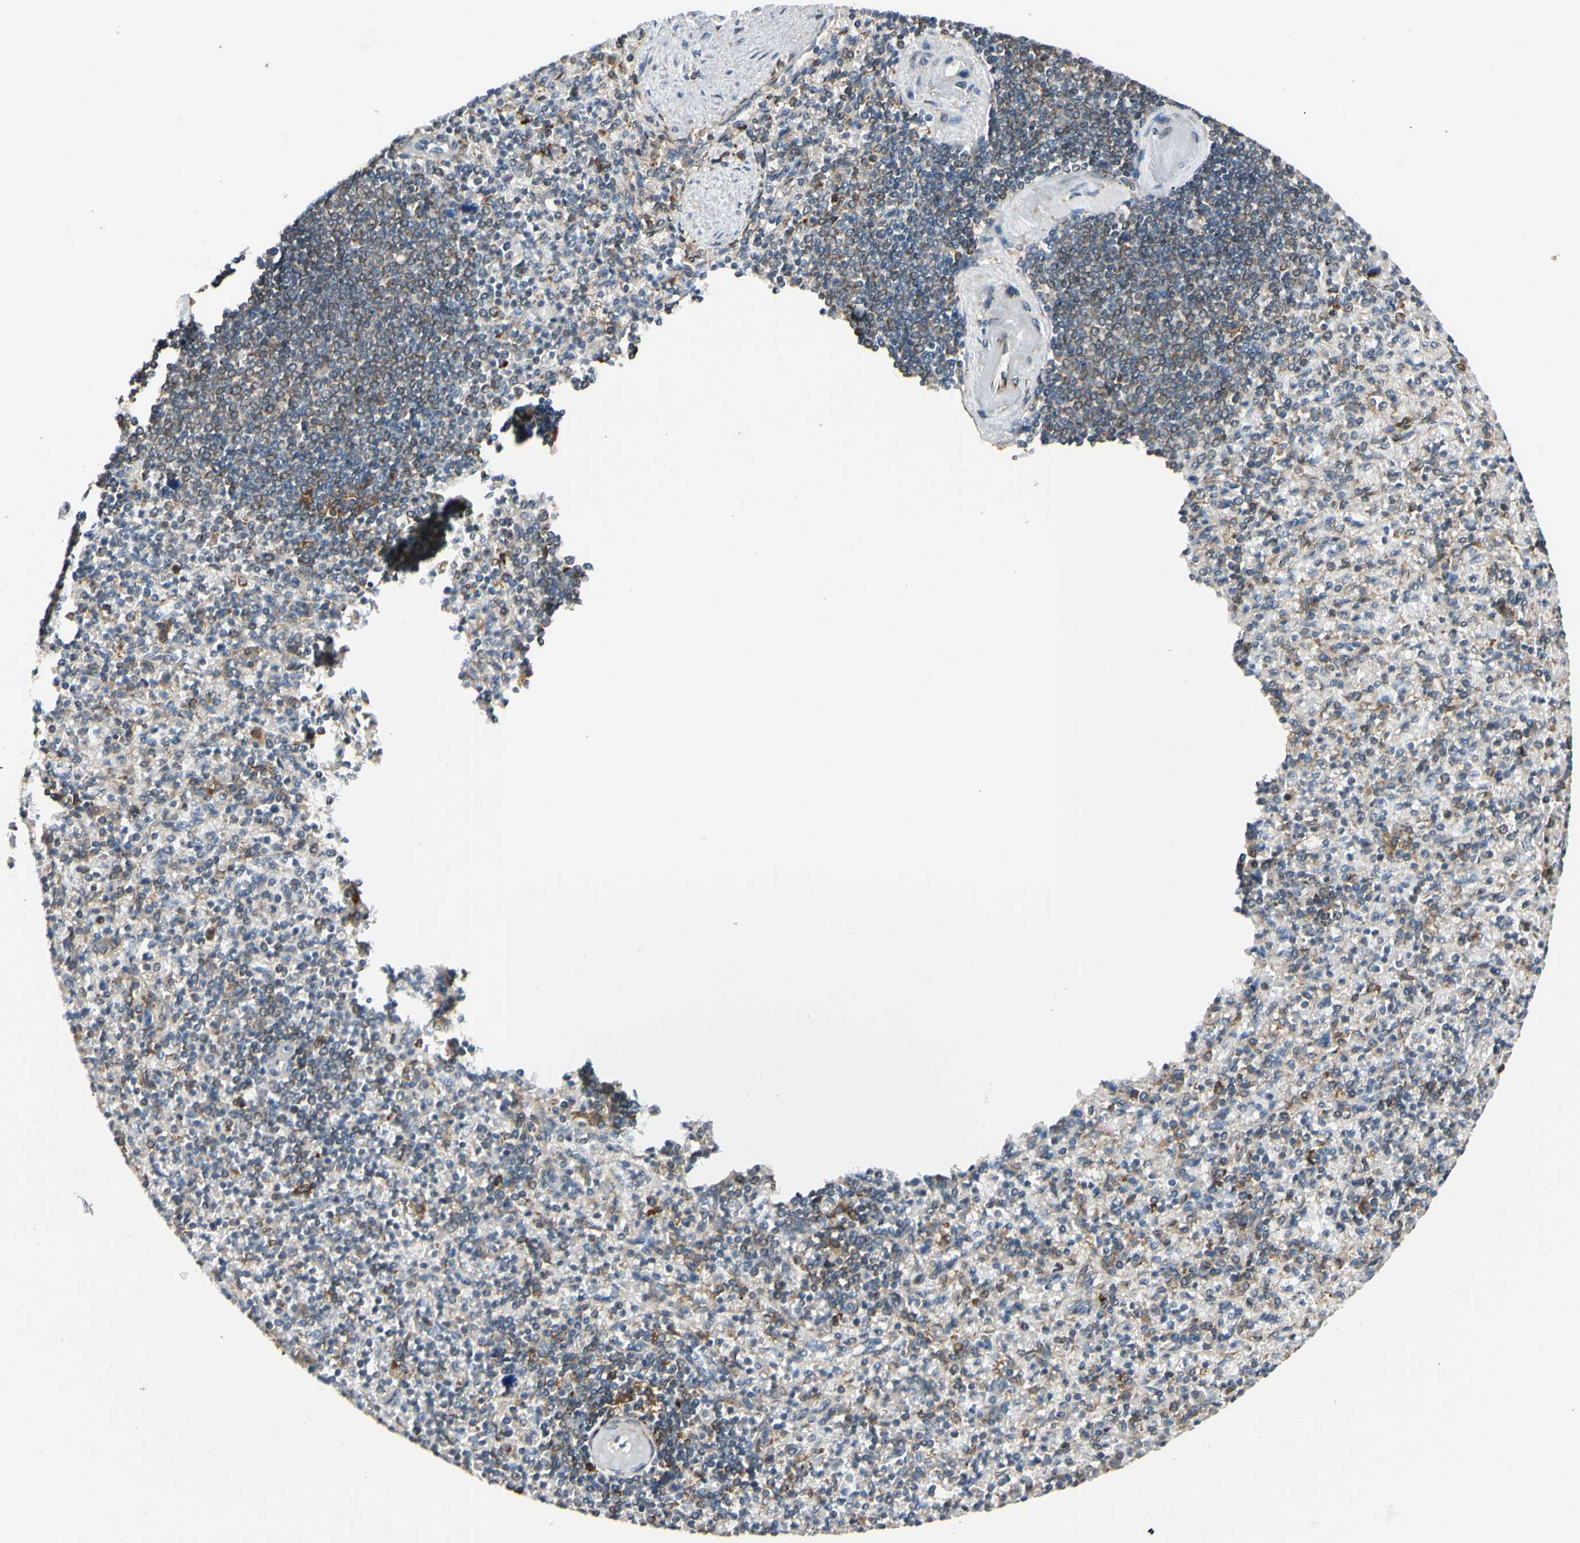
{"staining": {"intensity": "weak", "quantity": ">75%", "location": "cytoplasmic/membranous"}, "tissue": "spleen", "cell_type": "Cells in red pulp", "image_type": "normal", "snomed": [{"axis": "morphology", "description": "Normal tissue, NOS"}, {"axis": "topography", "description": "Spleen"}], "caption": "Benign spleen exhibits weak cytoplasmic/membranous positivity in approximately >75% of cells in red pulp, visualized by immunohistochemistry.", "gene": "MRPL9", "patient": {"sex": "female", "age": 74}}